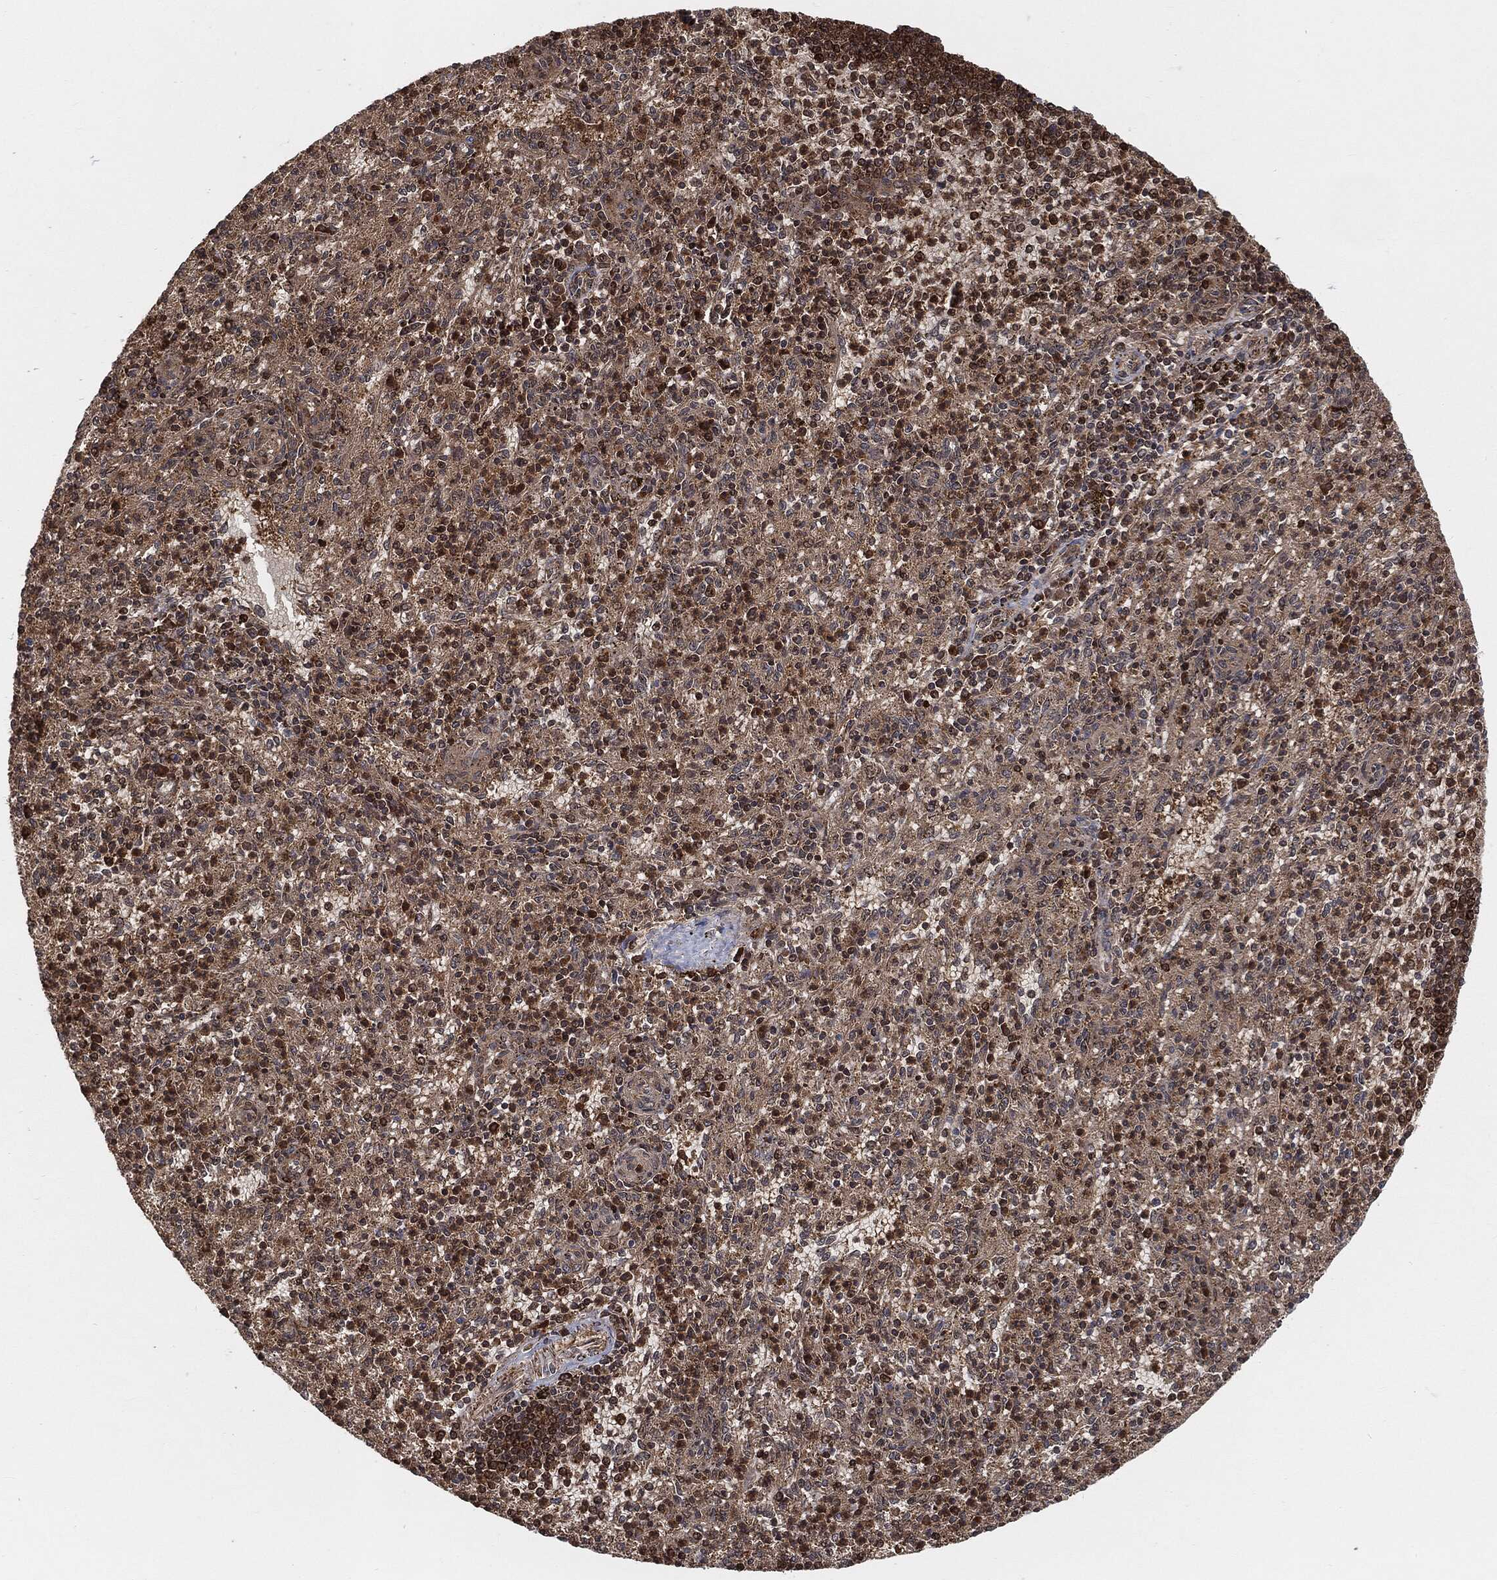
{"staining": {"intensity": "moderate", "quantity": "<25%", "location": "cytoplasmic/membranous,nuclear"}, "tissue": "spleen", "cell_type": "Cells in red pulp", "image_type": "normal", "snomed": [{"axis": "morphology", "description": "Normal tissue, NOS"}, {"axis": "topography", "description": "Spleen"}], "caption": "Protein analysis of benign spleen reveals moderate cytoplasmic/membranous,nuclear positivity in about <25% of cells in red pulp. (DAB IHC, brown staining for protein, blue staining for nuclei).", "gene": "CUTA", "patient": {"sex": "male", "age": 60}}